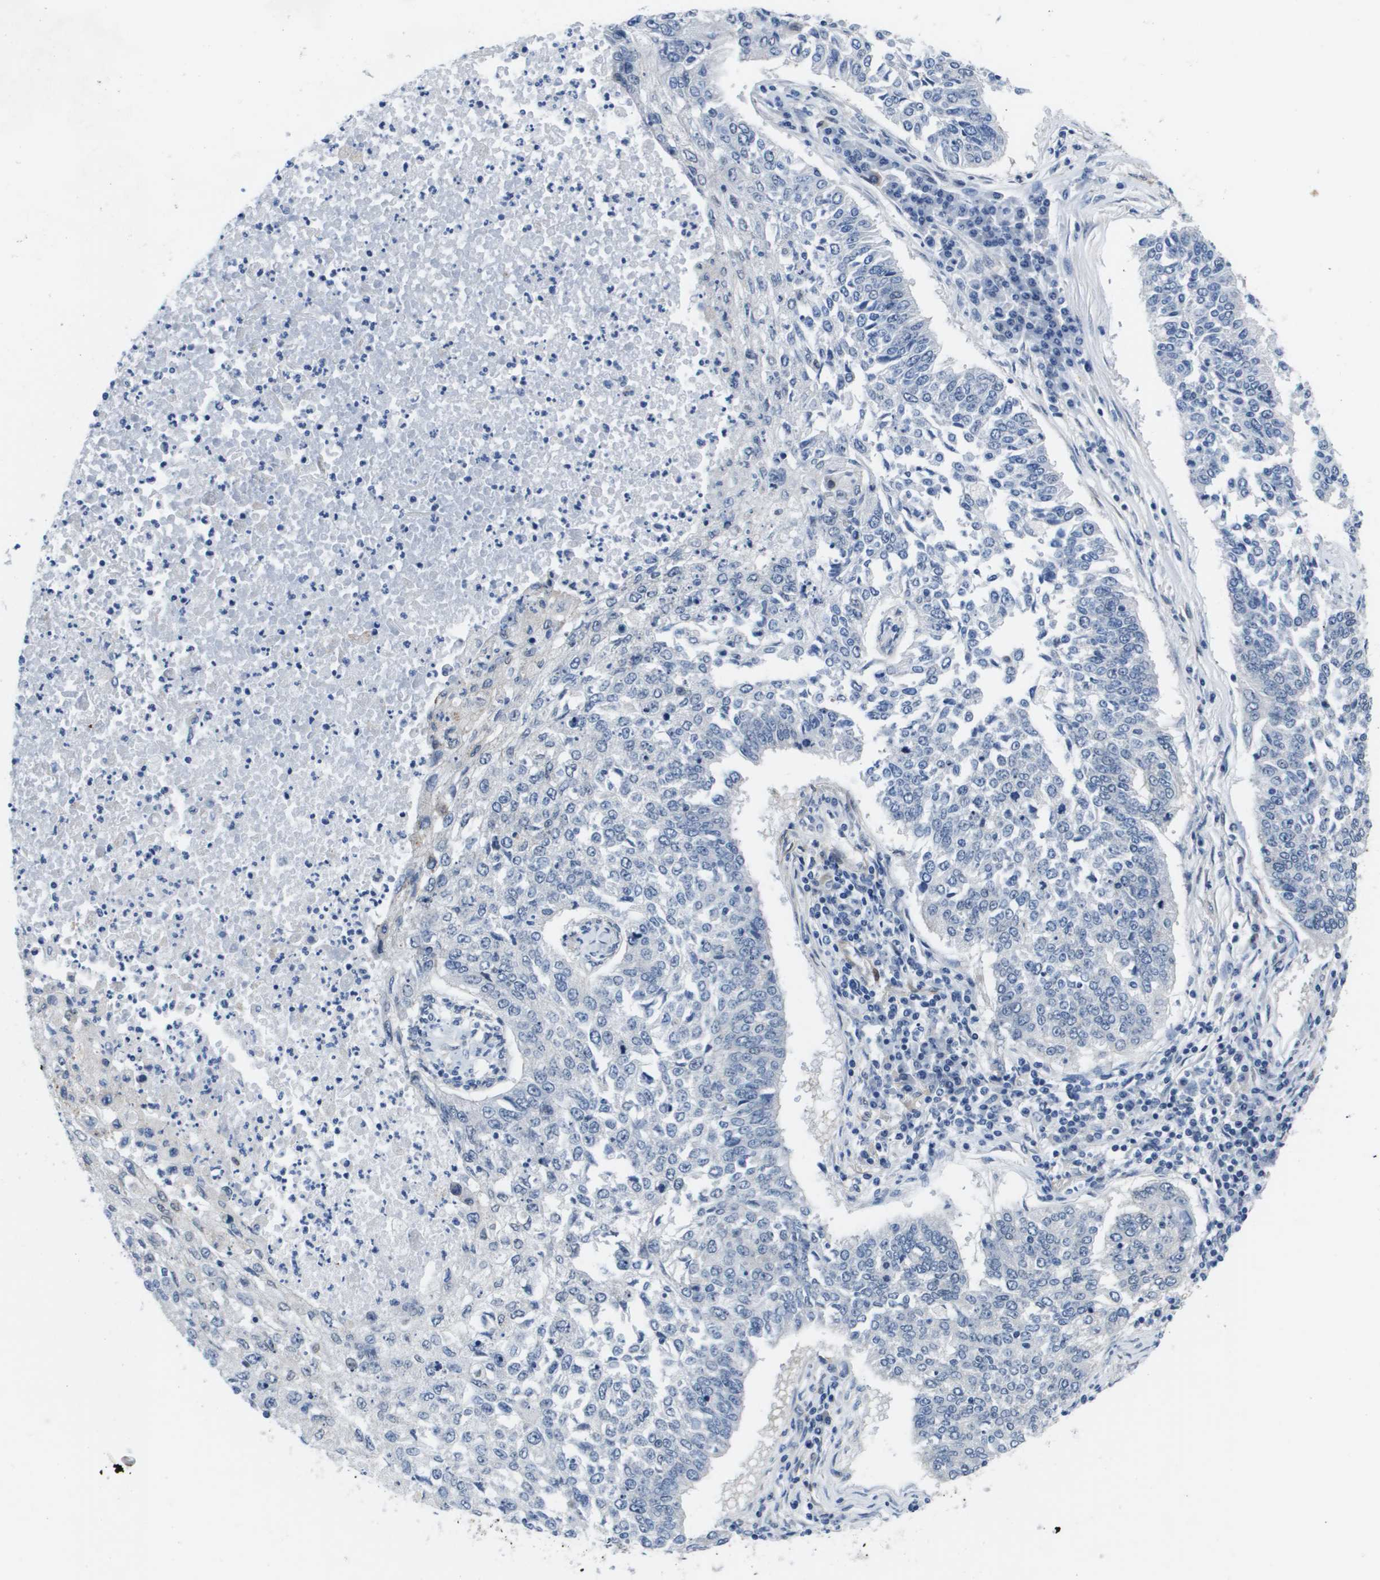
{"staining": {"intensity": "negative", "quantity": "none", "location": "none"}, "tissue": "lung cancer", "cell_type": "Tumor cells", "image_type": "cancer", "snomed": [{"axis": "morphology", "description": "Normal tissue, NOS"}, {"axis": "morphology", "description": "Squamous cell carcinoma, NOS"}, {"axis": "topography", "description": "Cartilage tissue"}, {"axis": "topography", "description": "Bronchus"}, {"axis": "topography", "description": "Lung"}], "caption": "Immunohistochemistry image of lung squamous cell carcinoma stained for a protein (brown), which shows no expression in tumor cells.", "gene": "LPP", "patient": {"sex": "female", "age": 49}}